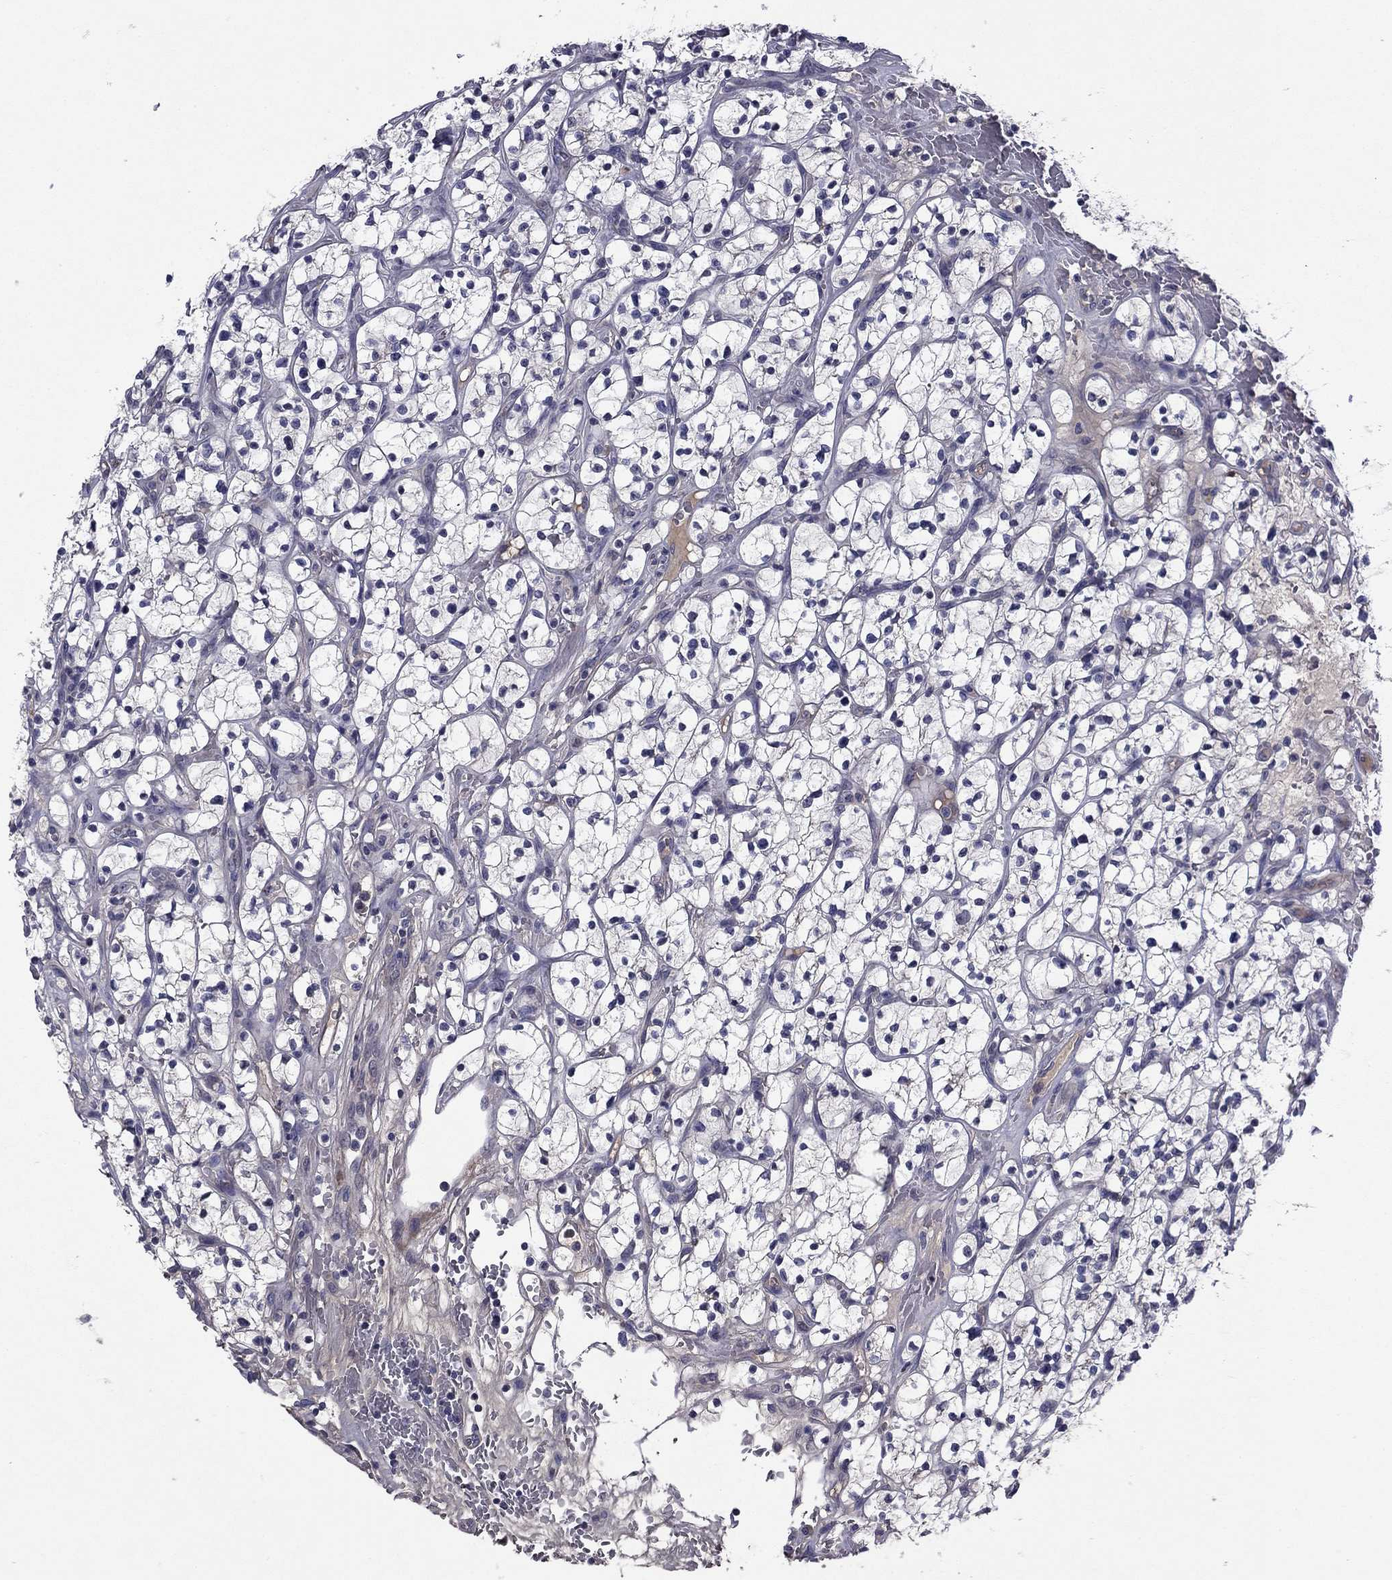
{"staining": {"intensity": "negative", "quantity": "none", "location": "none"}, "tissue": "renal cancer", "cell_type": "Tumor cells", "image_type": "cancer", "snomed": [{"axis": "morphology", "description": "Adenocarcinoma, NOS"}, {"axis": "topography", "description": "Kidney"}], "caption": "Adenocarcinoma (renal) was stained to show a protein in brown. There is no significant positivity in tumor cells.", "gene": "COL2A1", "patient": {"sex": "female", "age": 64}}